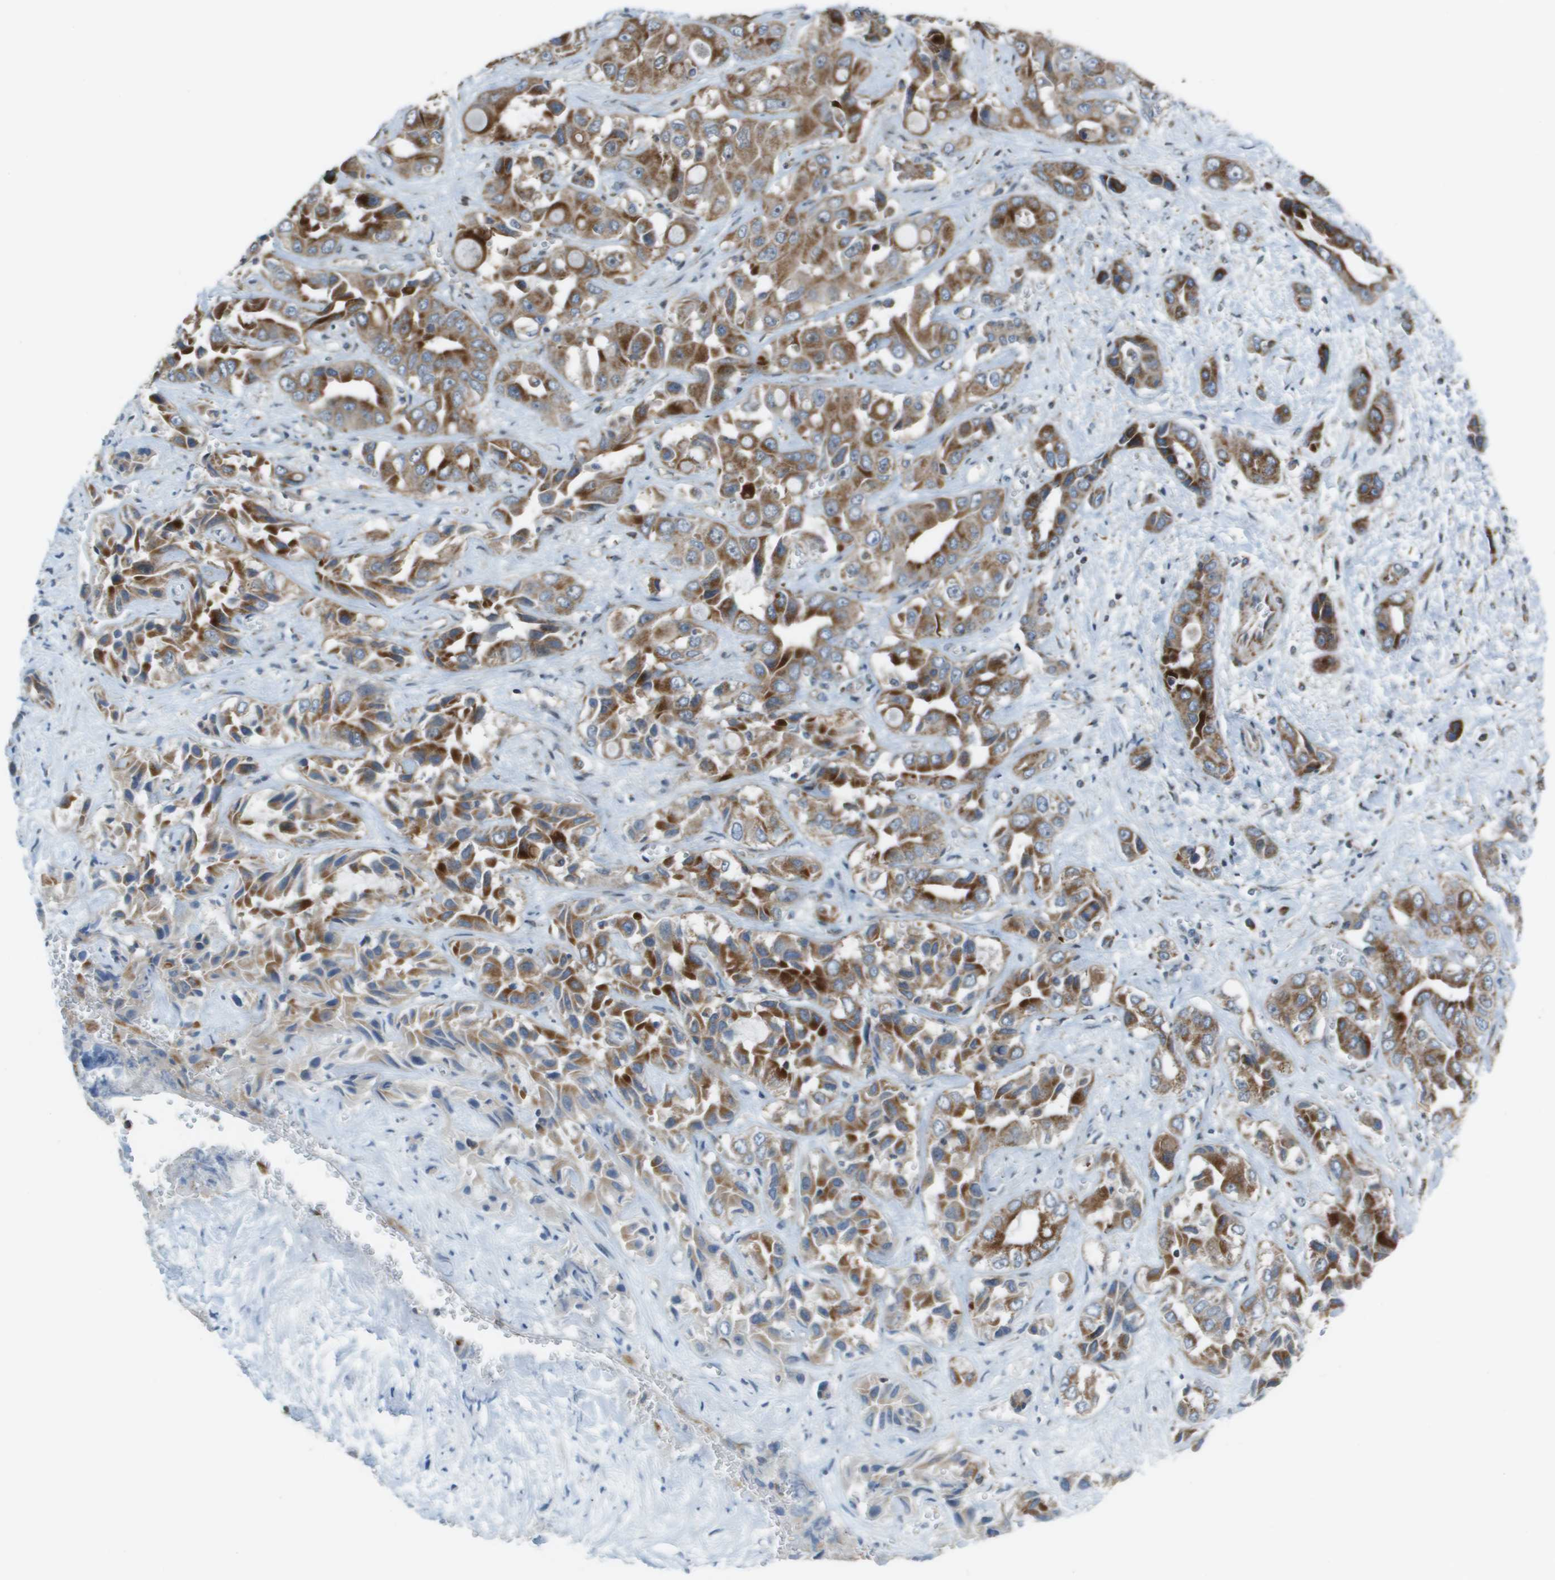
{"staining": {"intensity": "moderate", "quantity": "25%-75%", "location": "cytoplasmic/membranous"}, "tissue": "liver cancer", "cell_type": "Tumor cells", "image_type": "cancer", "snomed": [{"axis": "morphology", "description": "Cholangiocarcinoma"}, {"axis": "topography", "description": "Liver"}], "caption": "This is an image of immunohistochemistry staining of liver cancer (cholangiocarcinoma), which shows moderate staining in the cytoplasmic/membranous of tumor cells.", "gene": "MGAT3", "patient": {"sex": "female", "age": 52}}